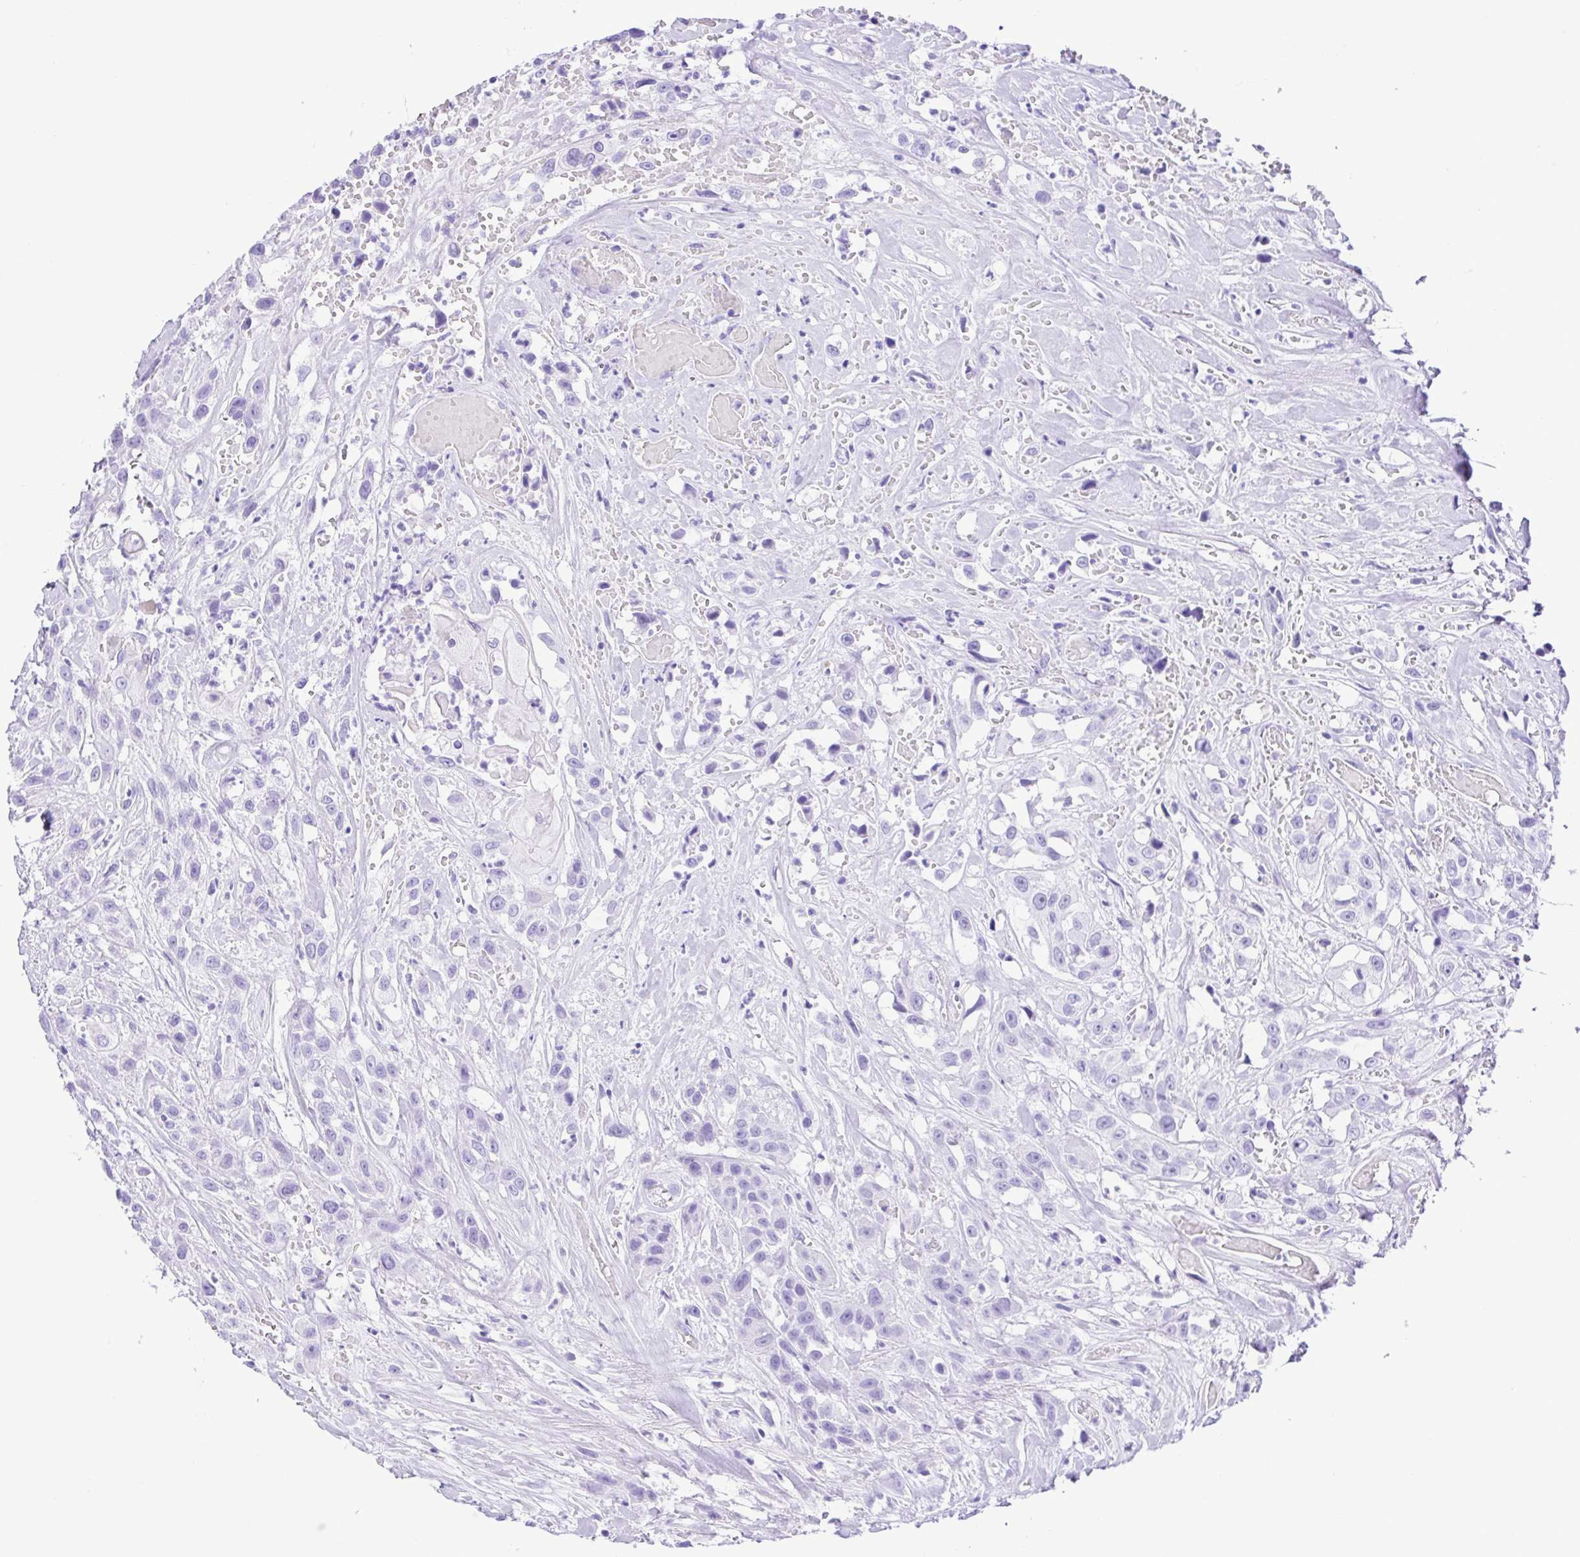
{"staining": {"intensity": "negative", "quantity": "none", "location": "none"}, "tissue": "head and neck cancer", "cell_type": "Tumor cells", "image_type": "cancer", "snomed": [{"axis": "morphology", "description": "Squamous cell carcinoma, NOS"}, {"axis": "topography", "description": "Head-Neck"}], "caption": "The photomicrograph exhibits no staining of tumor cells in squamous cell carcinoma (head and neck). (Stains: DAB (3,3'-diaminobenzidine) immunohistochemistry (IHC) with hematoxylin counter stain, Microscopy: brightfield microscopy at high magnification).", "gene": "ERP27", "patient": {"sex": "male", "age": 57}}